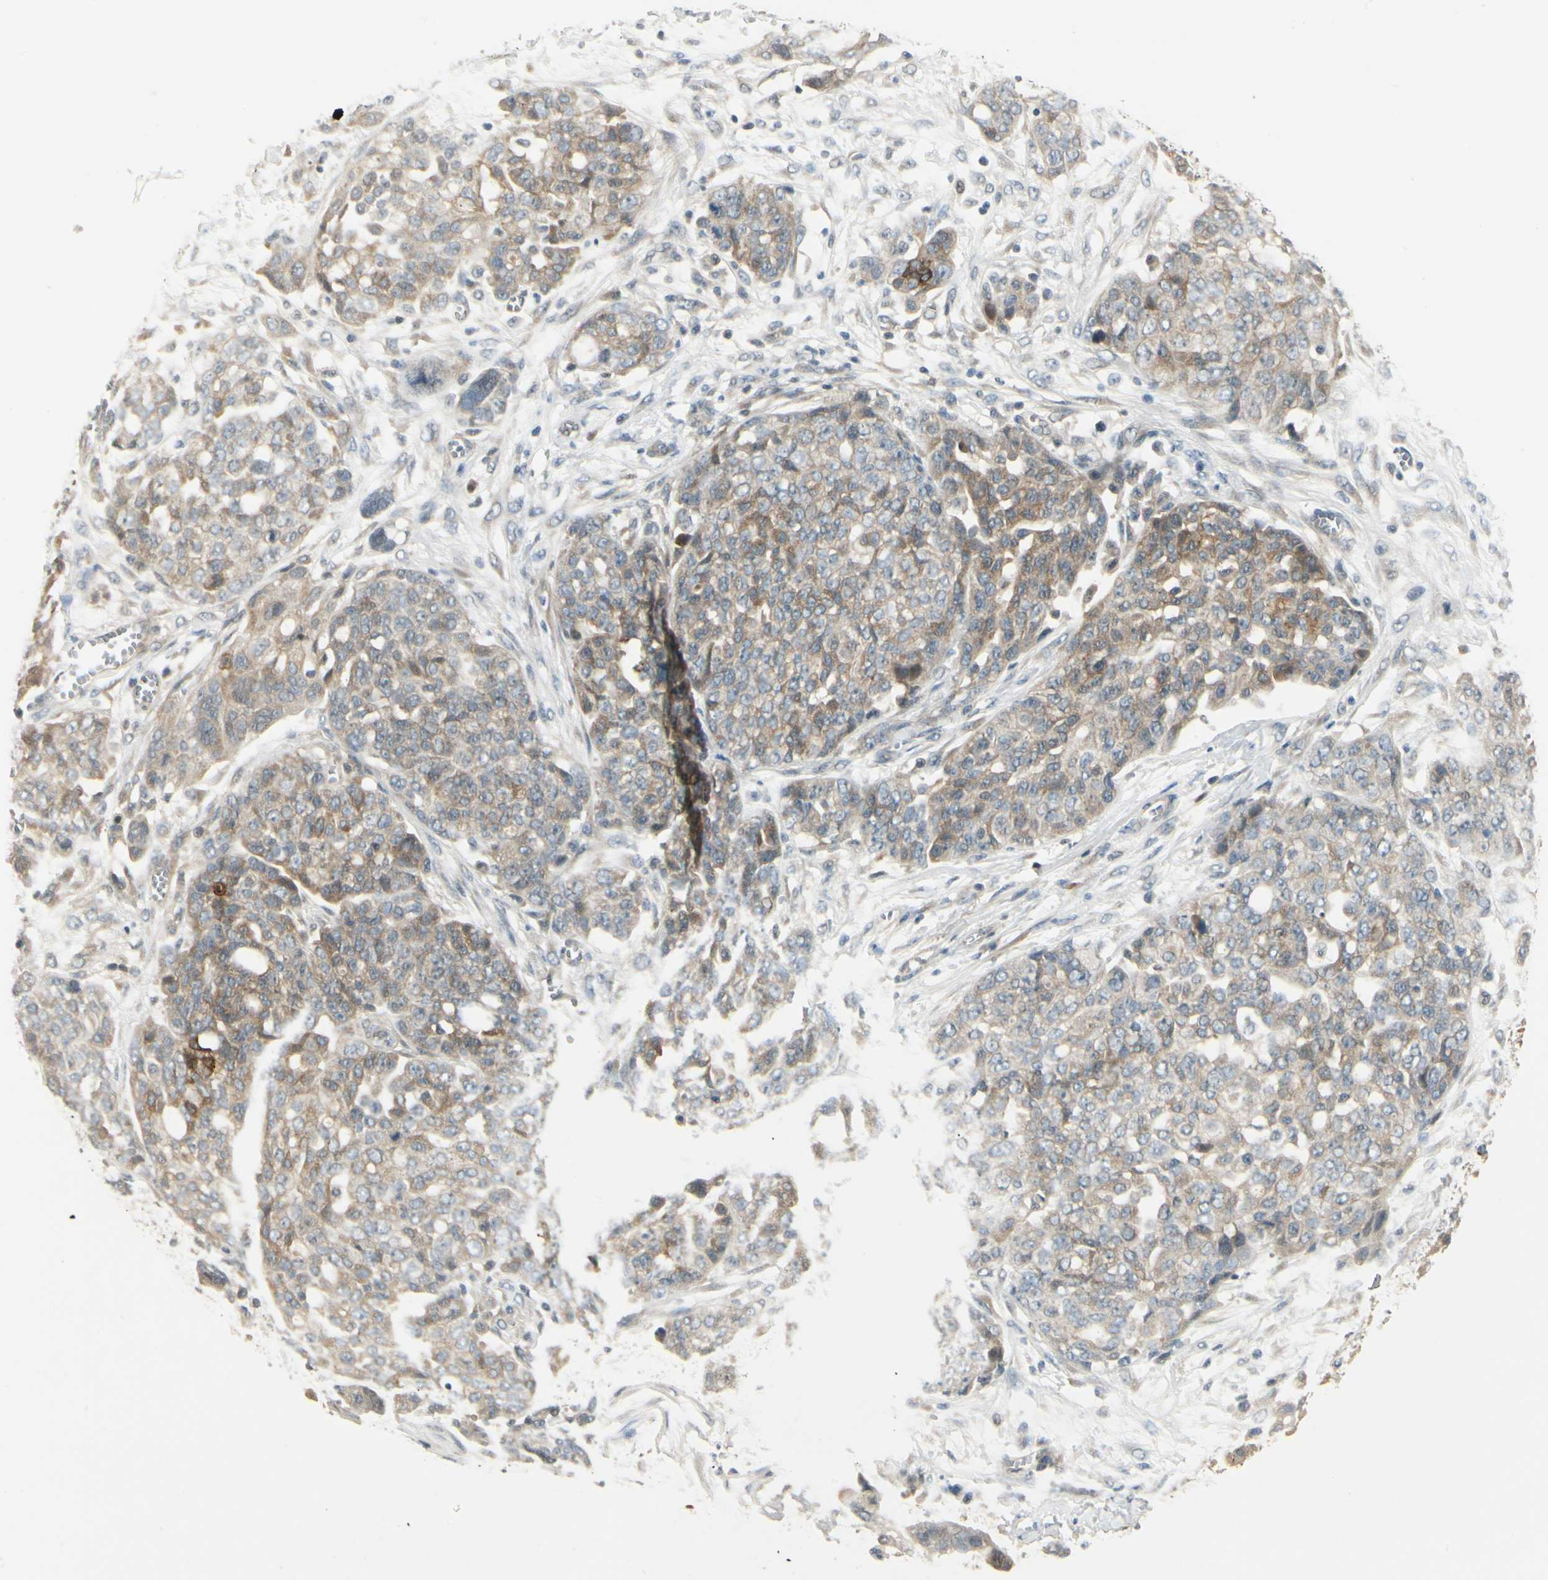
{"staining": {"intensity": "weak", "quantity": ">75%", "location": "cytoplasmic/membranous"}, "tissue": "ovarian cancer", "cell_type": "Tumor cells", "image_type": "cancer", "snomed": [{"axis": "morphology", "description": "Cystadenocarcinoma, serous, NOS"}, {"axis": "topography", "description": "Soft tissue"}, {"axis": "topography", "description": "Ovary"}], "caption": "An IHC image of tumor tissue is shown. Protein staining in brown labels weak cytoplasmic/membranous positivity in ovarian cancer (serous cystadenocarcinoma) within tumor cells.", "gene": "EPHB3", "patient": {"sex": "female", "age": 57}}